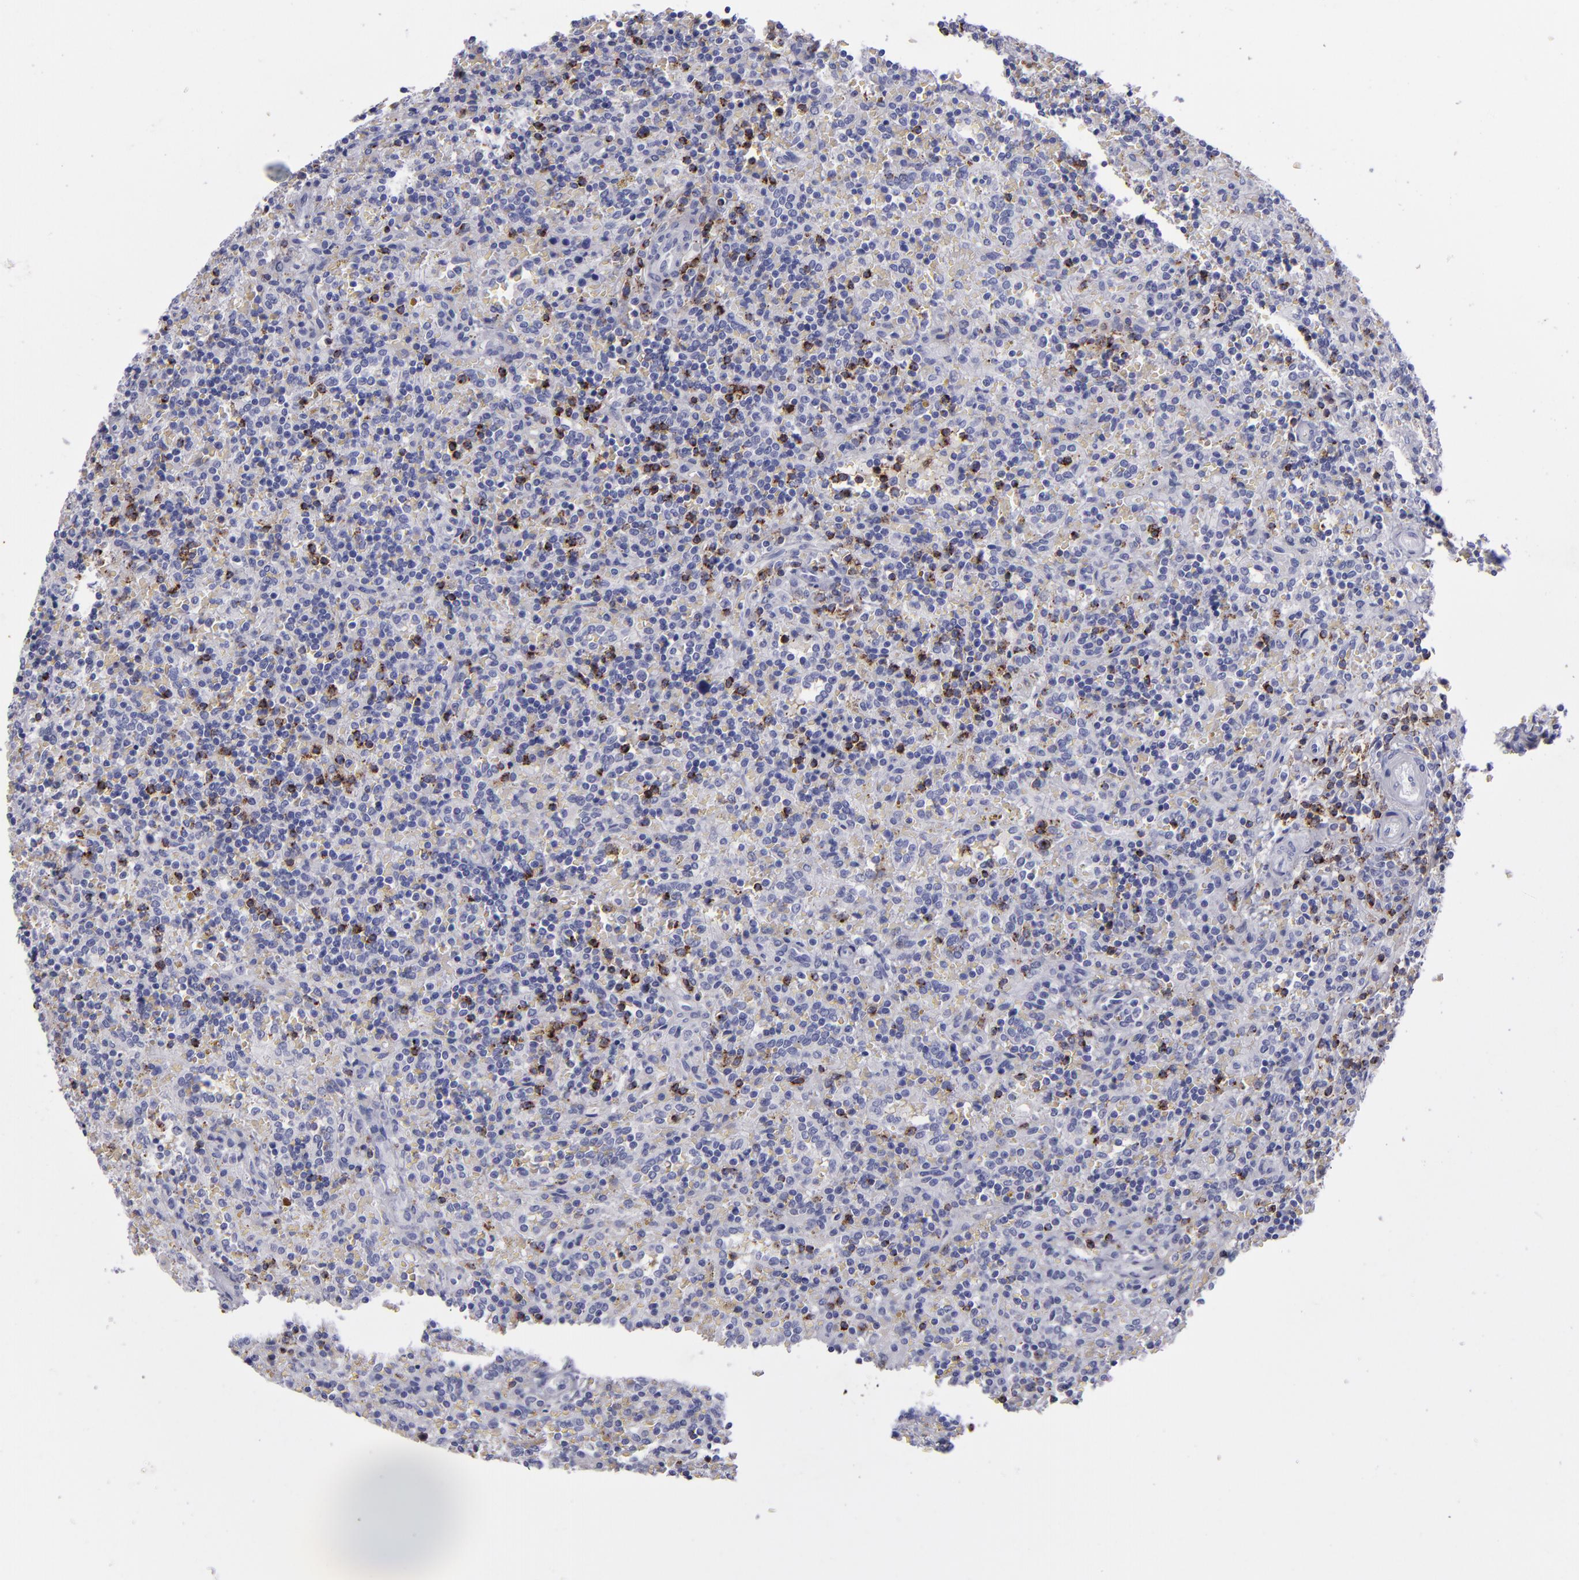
{"staining": {"intensity": "negative", "quantity": "none", "location": "none"}, "tissue": "lymphoma", "cell_type": "Tumor cells", "image_type": "cancer", "snomed": [{"axis": "morphology", "description": "Malignant lymphoma, non-Hodgkin's type, Low grade"}, {"axis": "topography", "description": "Spleen"}], "caption": "Immunohistochemistry (IHC) photomicrograph of neoplastic tissue: human low-grade malignant lymphoma, non-Hodgkin's type stained with DAB shows no significant protein positivity in tumor cells.", "gene": "CD2", "patient": {"sex": "male", "age": 67}}